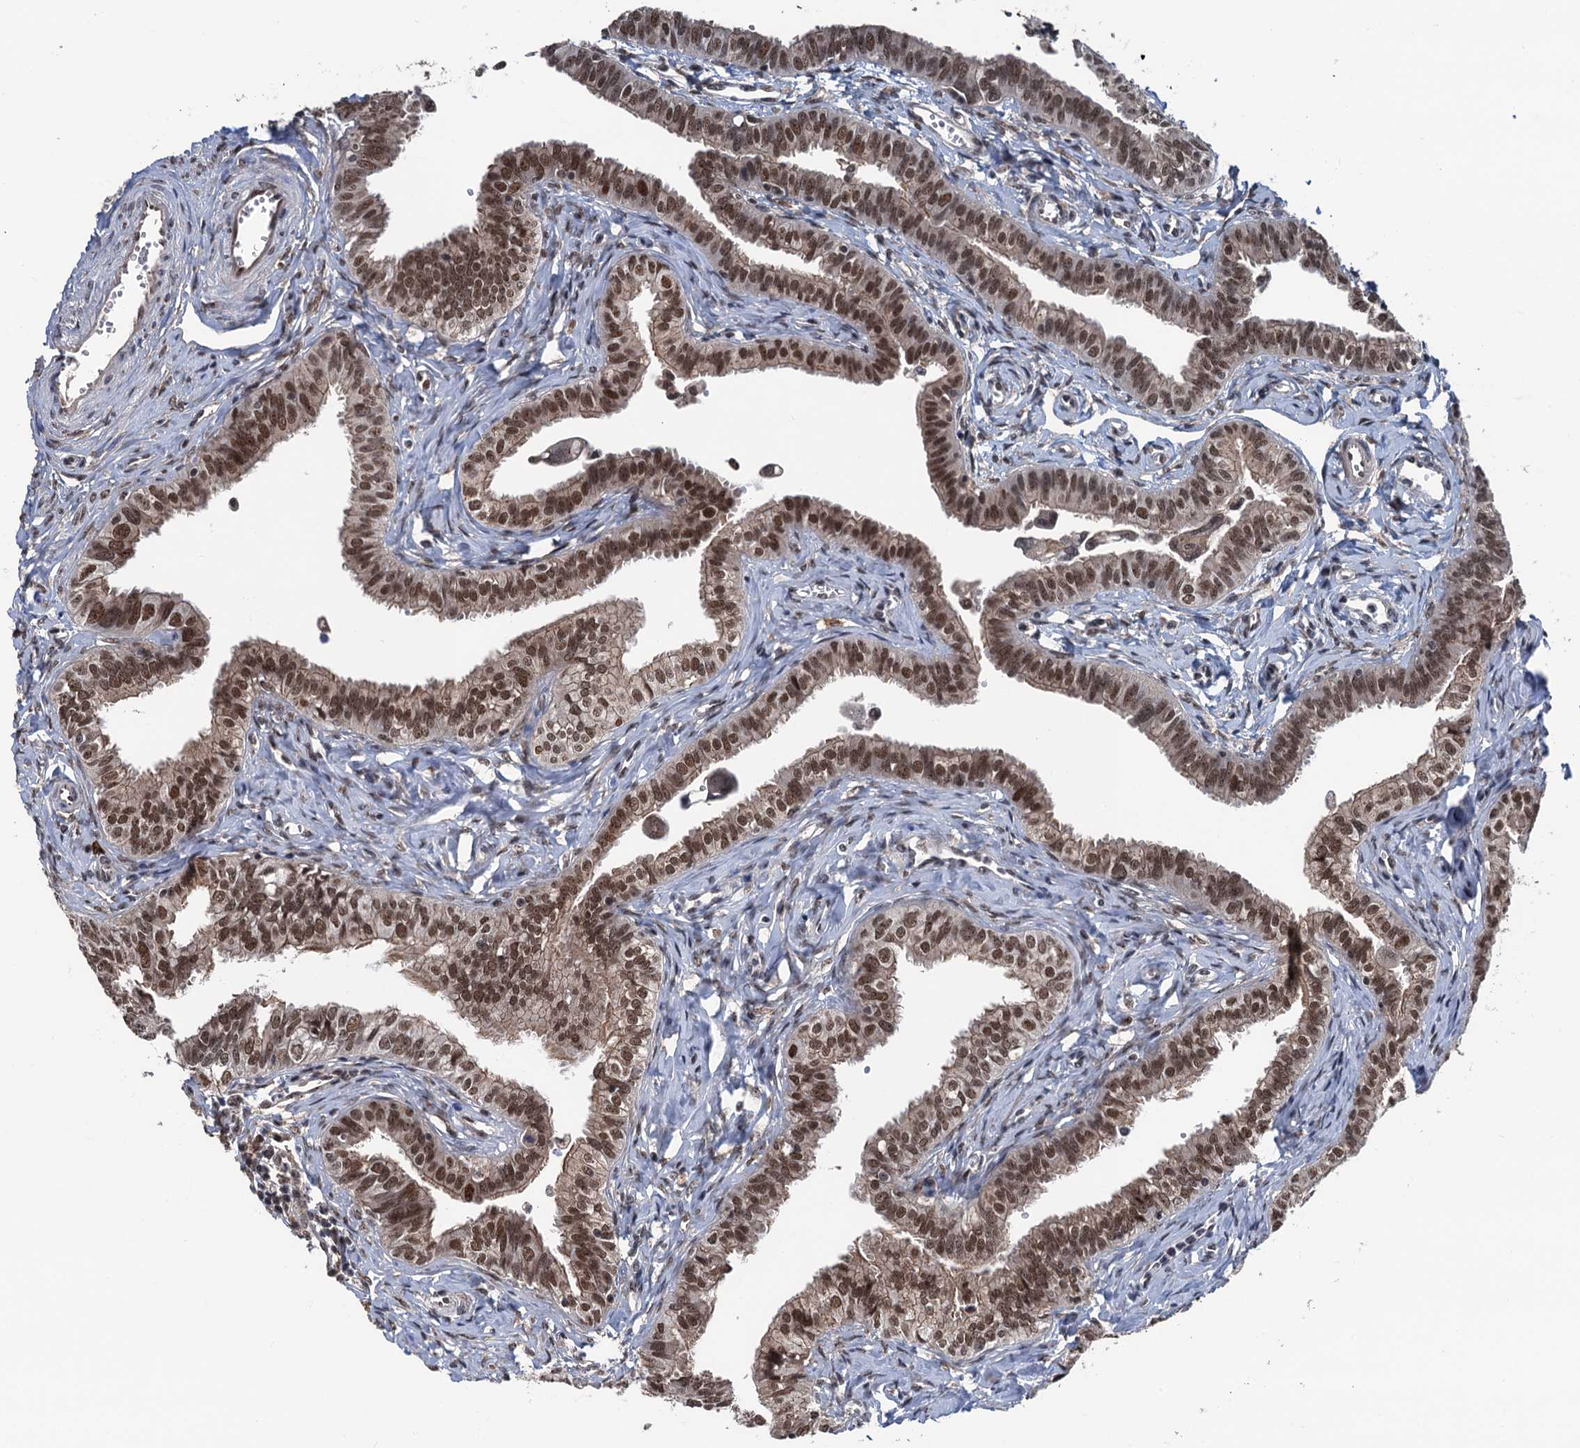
{"staining": {"intensity": "strong", "quantity": ">75%", "location": "nuclear"}, "tissue": "fallopian tube", "cell_type": "Glandular cells", "image_type": "normal", "snomed": [{"axis": "morphology", "description": "Normal tissue, NOS"}, {"axis": "morphology", "description": "Carcinoma, NOS"}, {"axis": "topography", "description": "Fallopian tube"}, {"axis": "topography", "description": "Ovary"}], "caption": "Glandular cells reveal high levels of strong nuclear positivity in approximately >75% of cells in unremarkable human fallopian tube.", "gene": "RASSF4", "patient": {"sex": "female", "age": 59}}